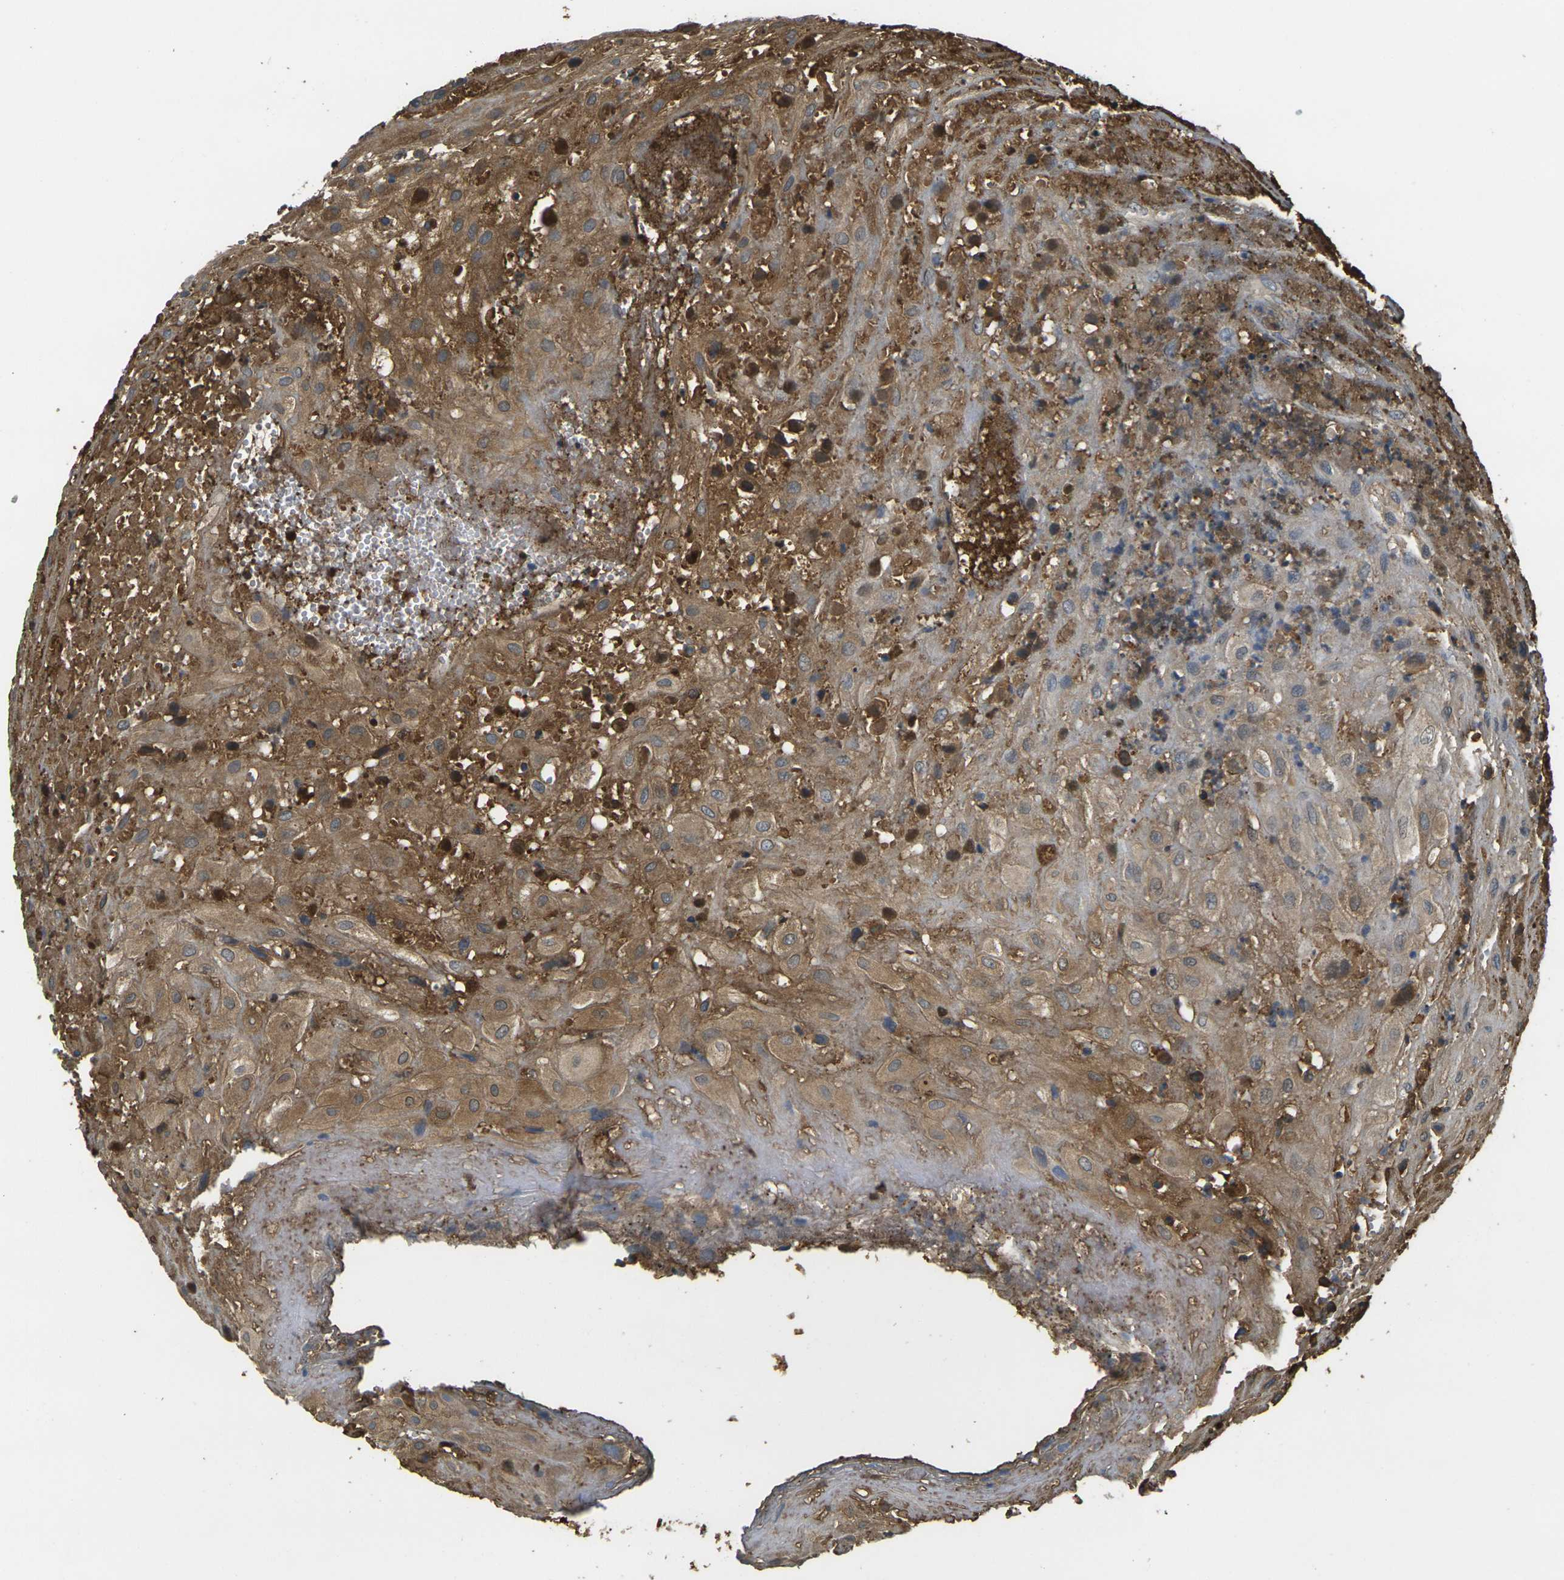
{"staining": {"intensity": "moderate", "quantity": "25%-75%", "location": "cytoplasmic/membranous"}, "tissue": "placenta", "cell_type": "Decidual cells", "image_type": "normal", "snomed": [{"axis": "morphology", "description": "Normal tissue, NOS"}, {"axis": "topography", "description": "Placenta"}], "caption": "A medium amount of moderate cytoplasmic/membranous positivity is appreciated in approximately 25%-75% of decidual cells in unremarkable placenta. (IHC, brightfield microscopy, high magnification).", "gene": "PLCD1", "patient": {"sex": "female", "age": 18}}